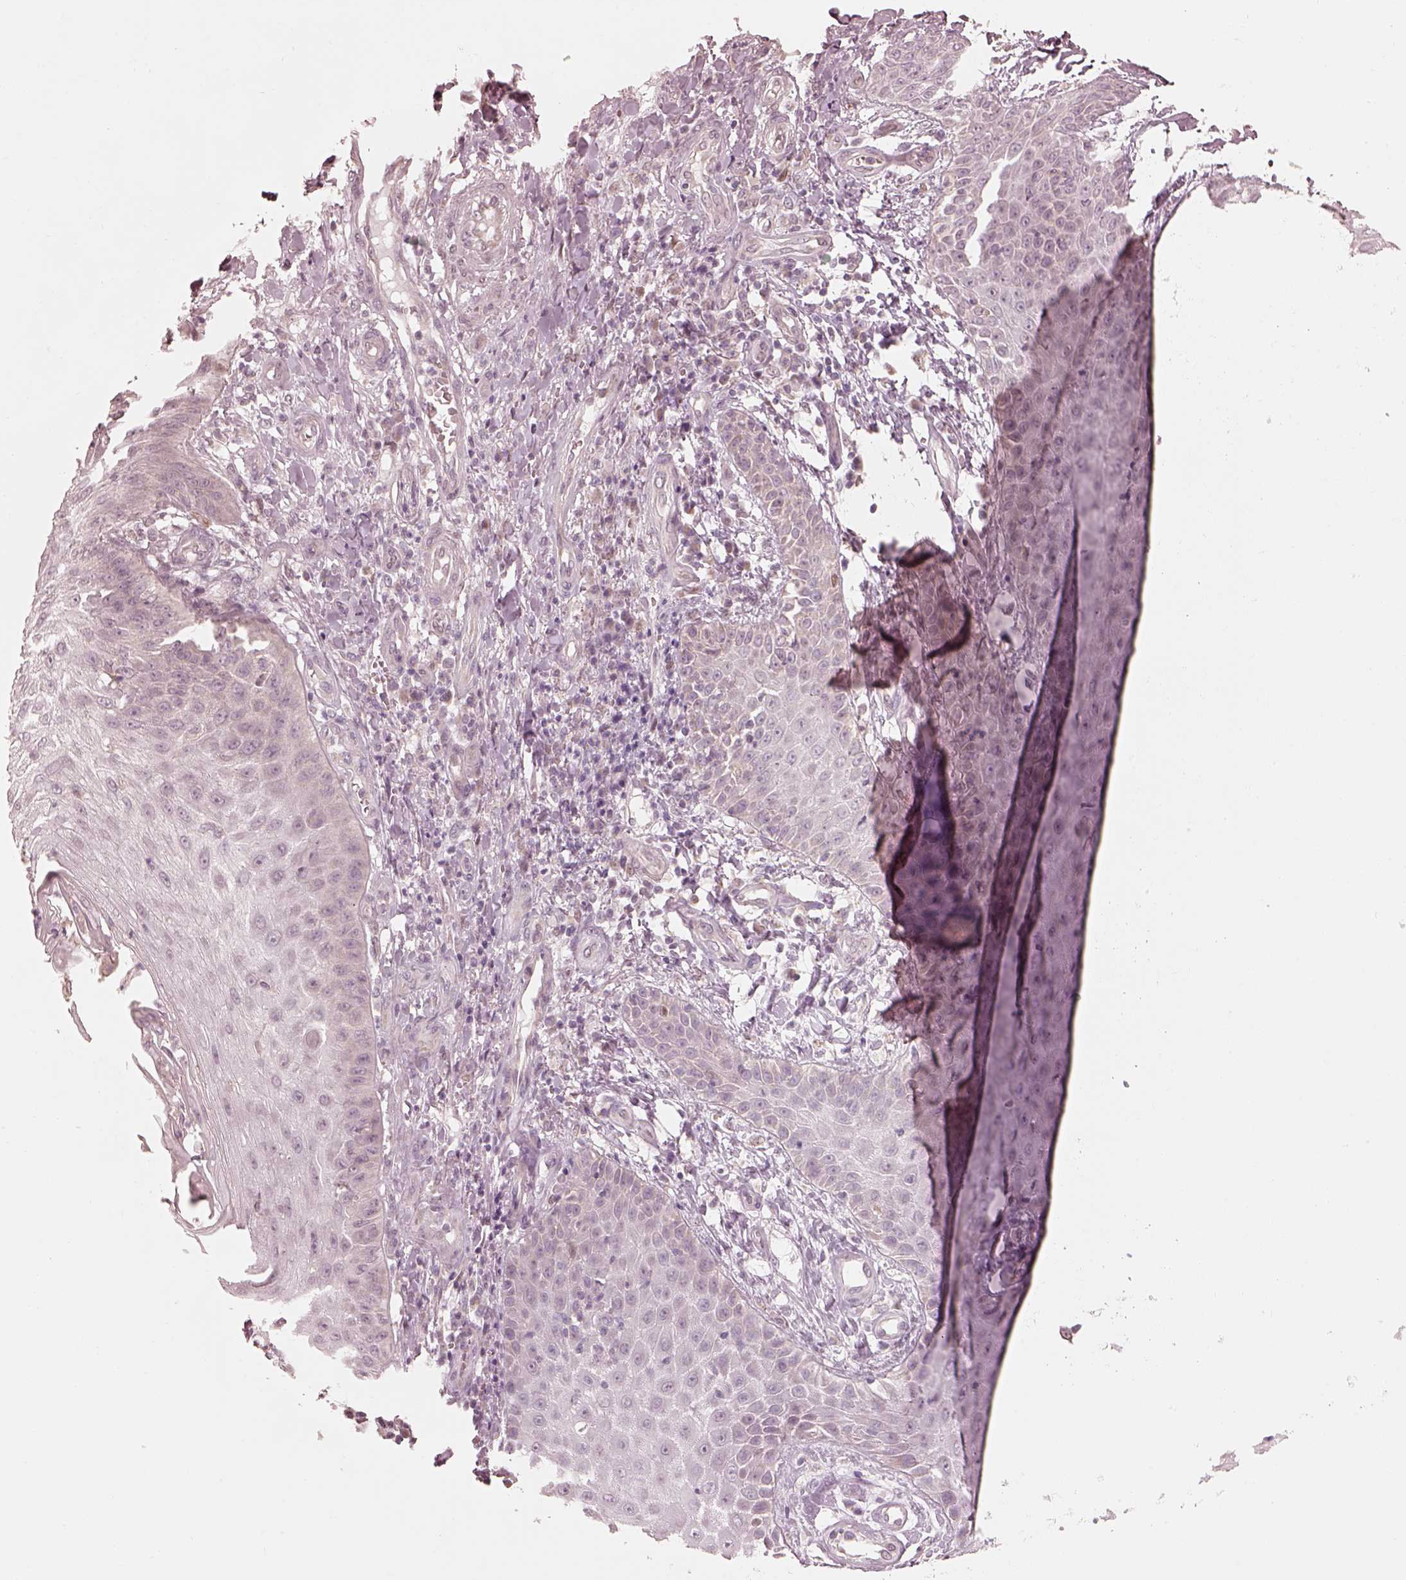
{"staining": {"intensity": "negative", "quantity": "none", "location": "none"}, "tissue": "skin cancer", "cell_type": "Tumor cells", "image_type": "cancer", "snomed": [{"axis": "morphology", "description": "Squamous cell carcinoma, NOS"}, {"axis": "topography", "description": "Skin"}], "caption": "This is an IHC photomicrograph of human skin cancer. There is no staining in tumor cells.", "gene": "IQCB1", "patient": {"sex": "male", "age": 70}}